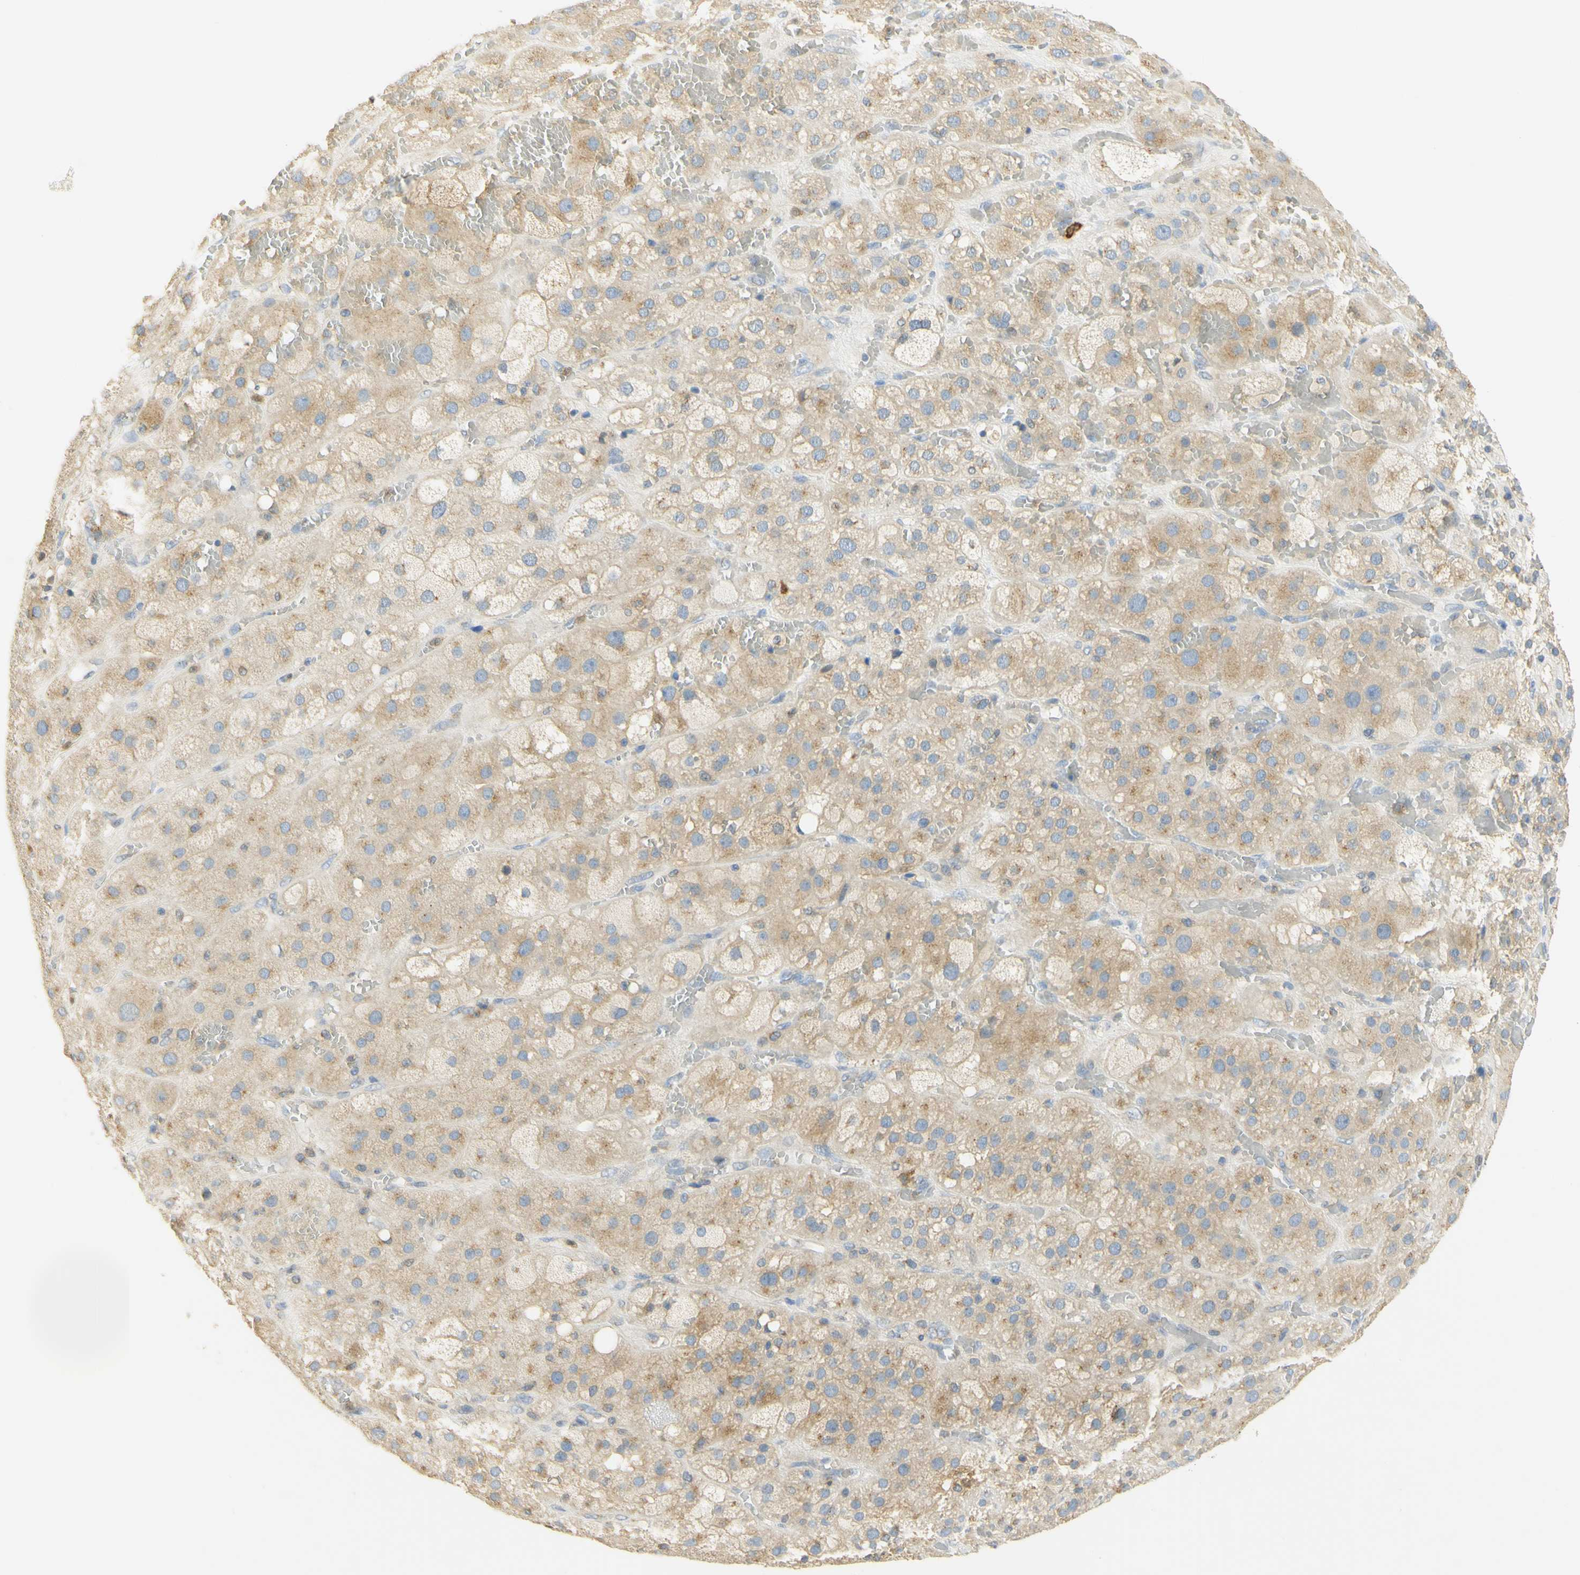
{"staining": {"intensity": "moderate", "quantity": ">75%", "location": "cytoplasmic/membranous"}, "tissue": "adrenal gland", "cell_type": "Glandular cells", "image_type": "normal", "snomed": [{"axis": "morphology", "description": "Normal tissue, NOS"}, {"axis": "topography", "description": "Adrenal gland"}], "caption": "Immunohistochemistry of unremarkable adrenal gland reveals medium levels of moderate cytoplasmic/membranous expression in about >75% of glandular cells. (DAB = brown stain, brightfield microscopy at high magnification).", "gene": "PAK1", "patient": {"sex": "female", "age": 47}}